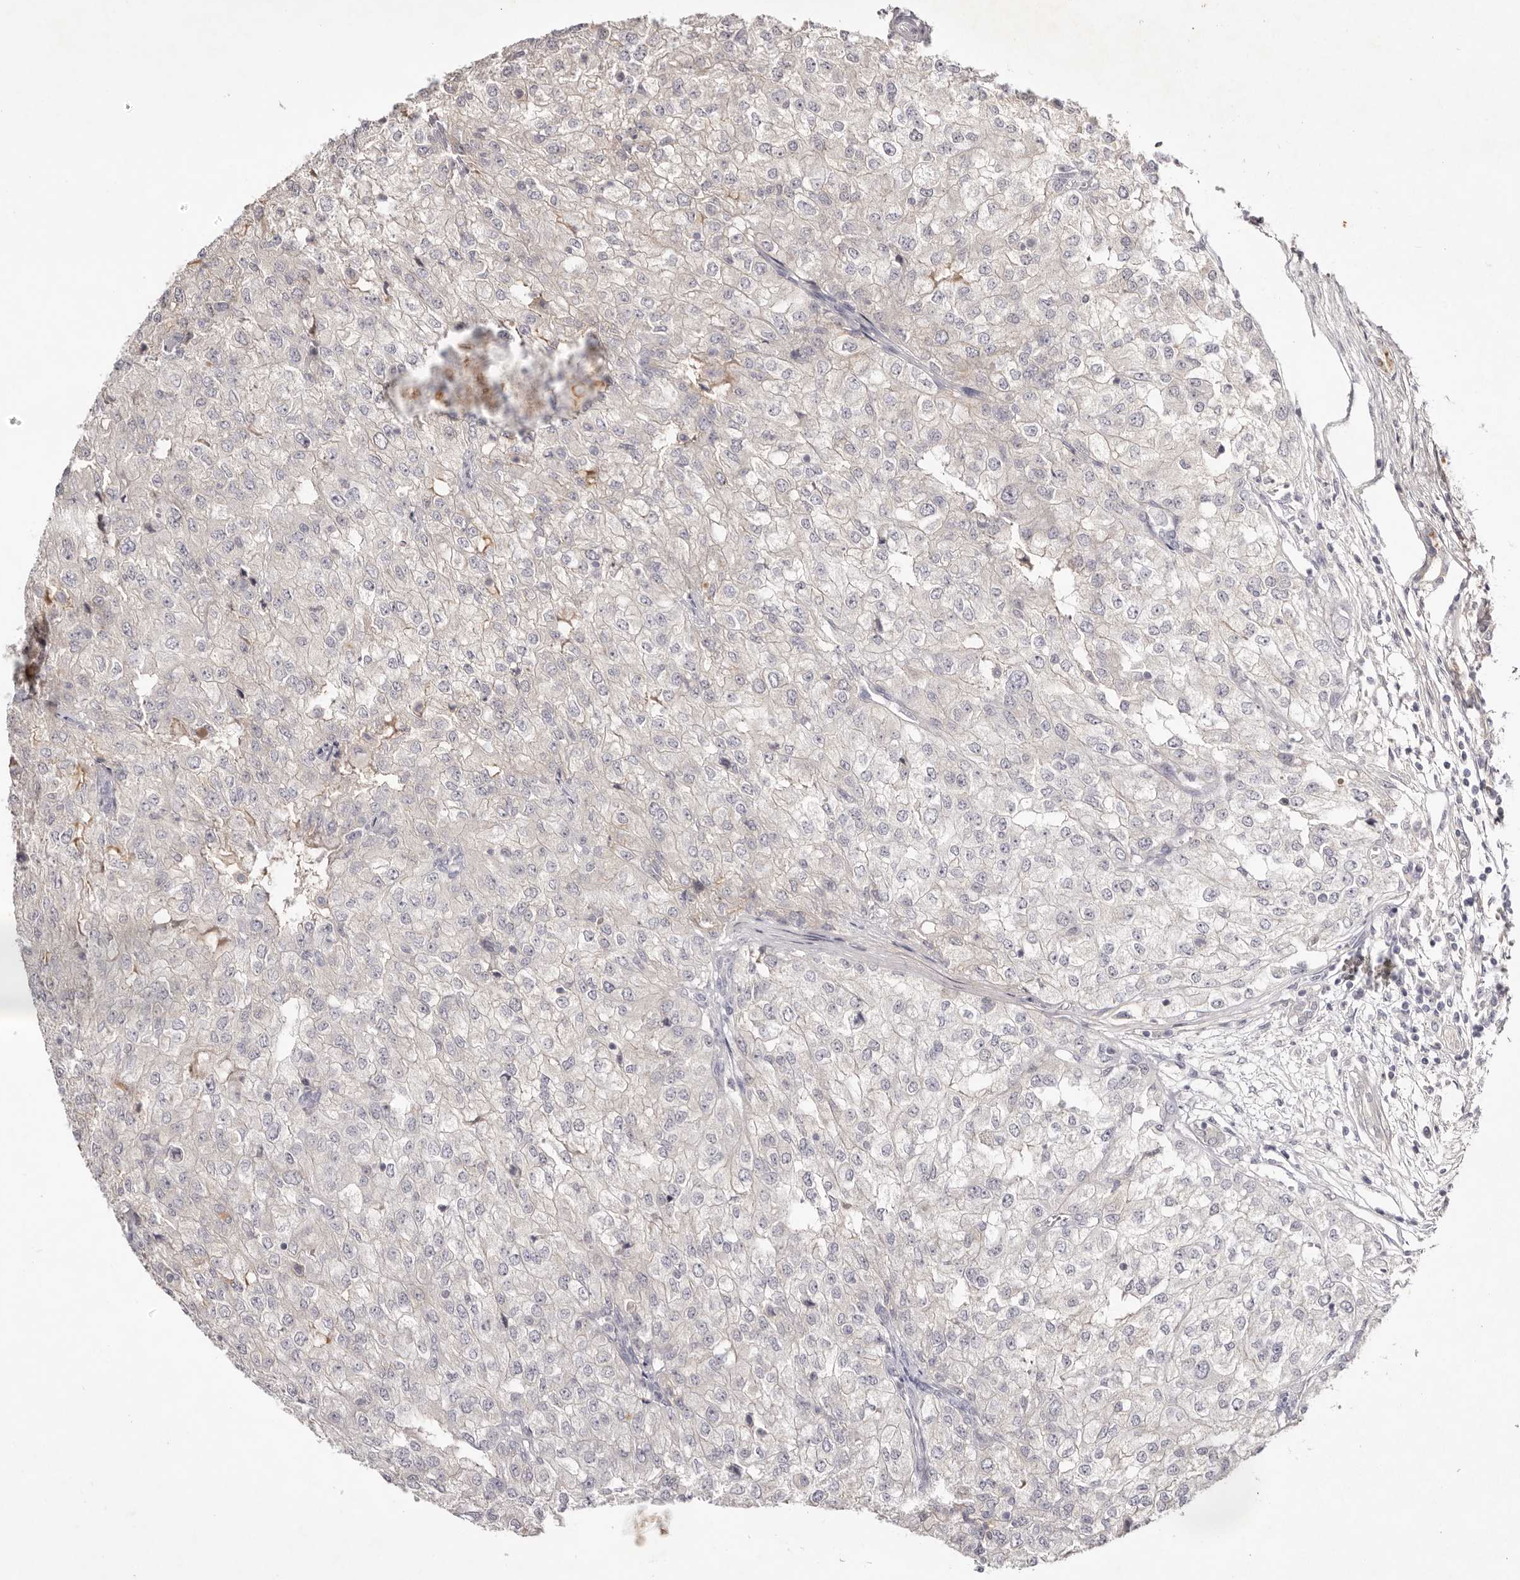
{"staining": {"intensity": "negative", "quantity": "none", "location": "none"}, "tissue": "renal cancer", "cell_type": "Tumor cells", "image_type": "cancer", "snomed": [{"axis": "morphology", "description": "Adenocarcinoma, NOS"}, {"axis": "topography", "description": "Kidney"}], "caption": "Immunohistochemistry of renal cancer (adenocarcinoma) displays no expression in tumor cells.", "gene": "SCUBE2", "patient": {"sex": "female", "age": 54}}